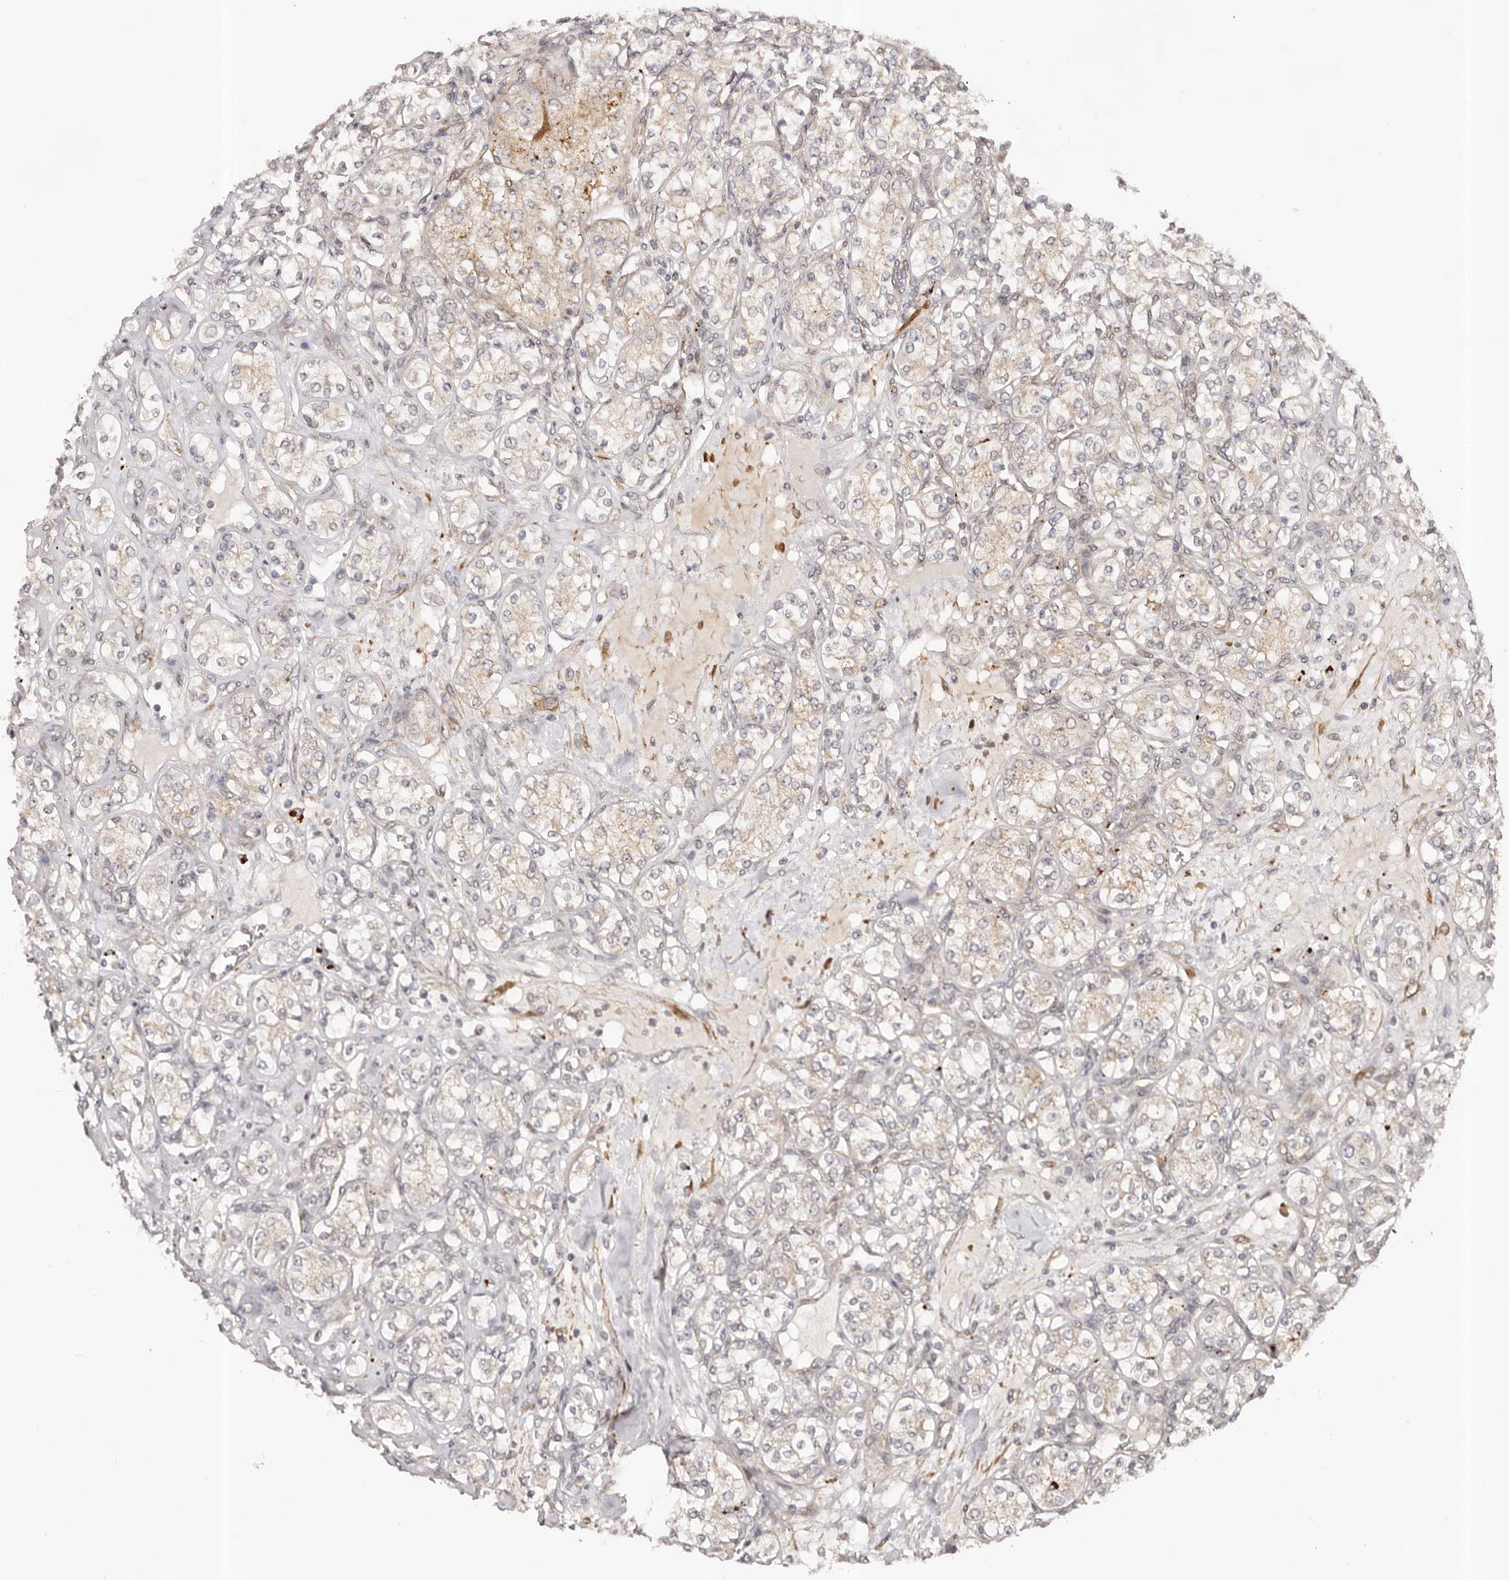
{"staining": {"intensity": "weak", "quantity": "25%-75%", "location": "cytoplasmic/membranous"}, "tissue": "renal cancer", "cell_type": "Tumor cells", "image_type": "cancer", "snomed": [{"axis": "morphology", "description": "Adenocarcinoma, NOS"}, {"axis": "topography", "description": "Kidney"}], "caption": "IHC histopathology image of neoplastic tissue: human adenocarcinoma (renal) stained using immunohistochemistry (IHC) displays low levels of weak protein expression localized specifically in the cytoplasmic/membranous of tumor cells, appearing as a cytoplasmic/membranous brown color.", "gene": "MICAL2", "patient": {"sex": "male", "age": 77}}